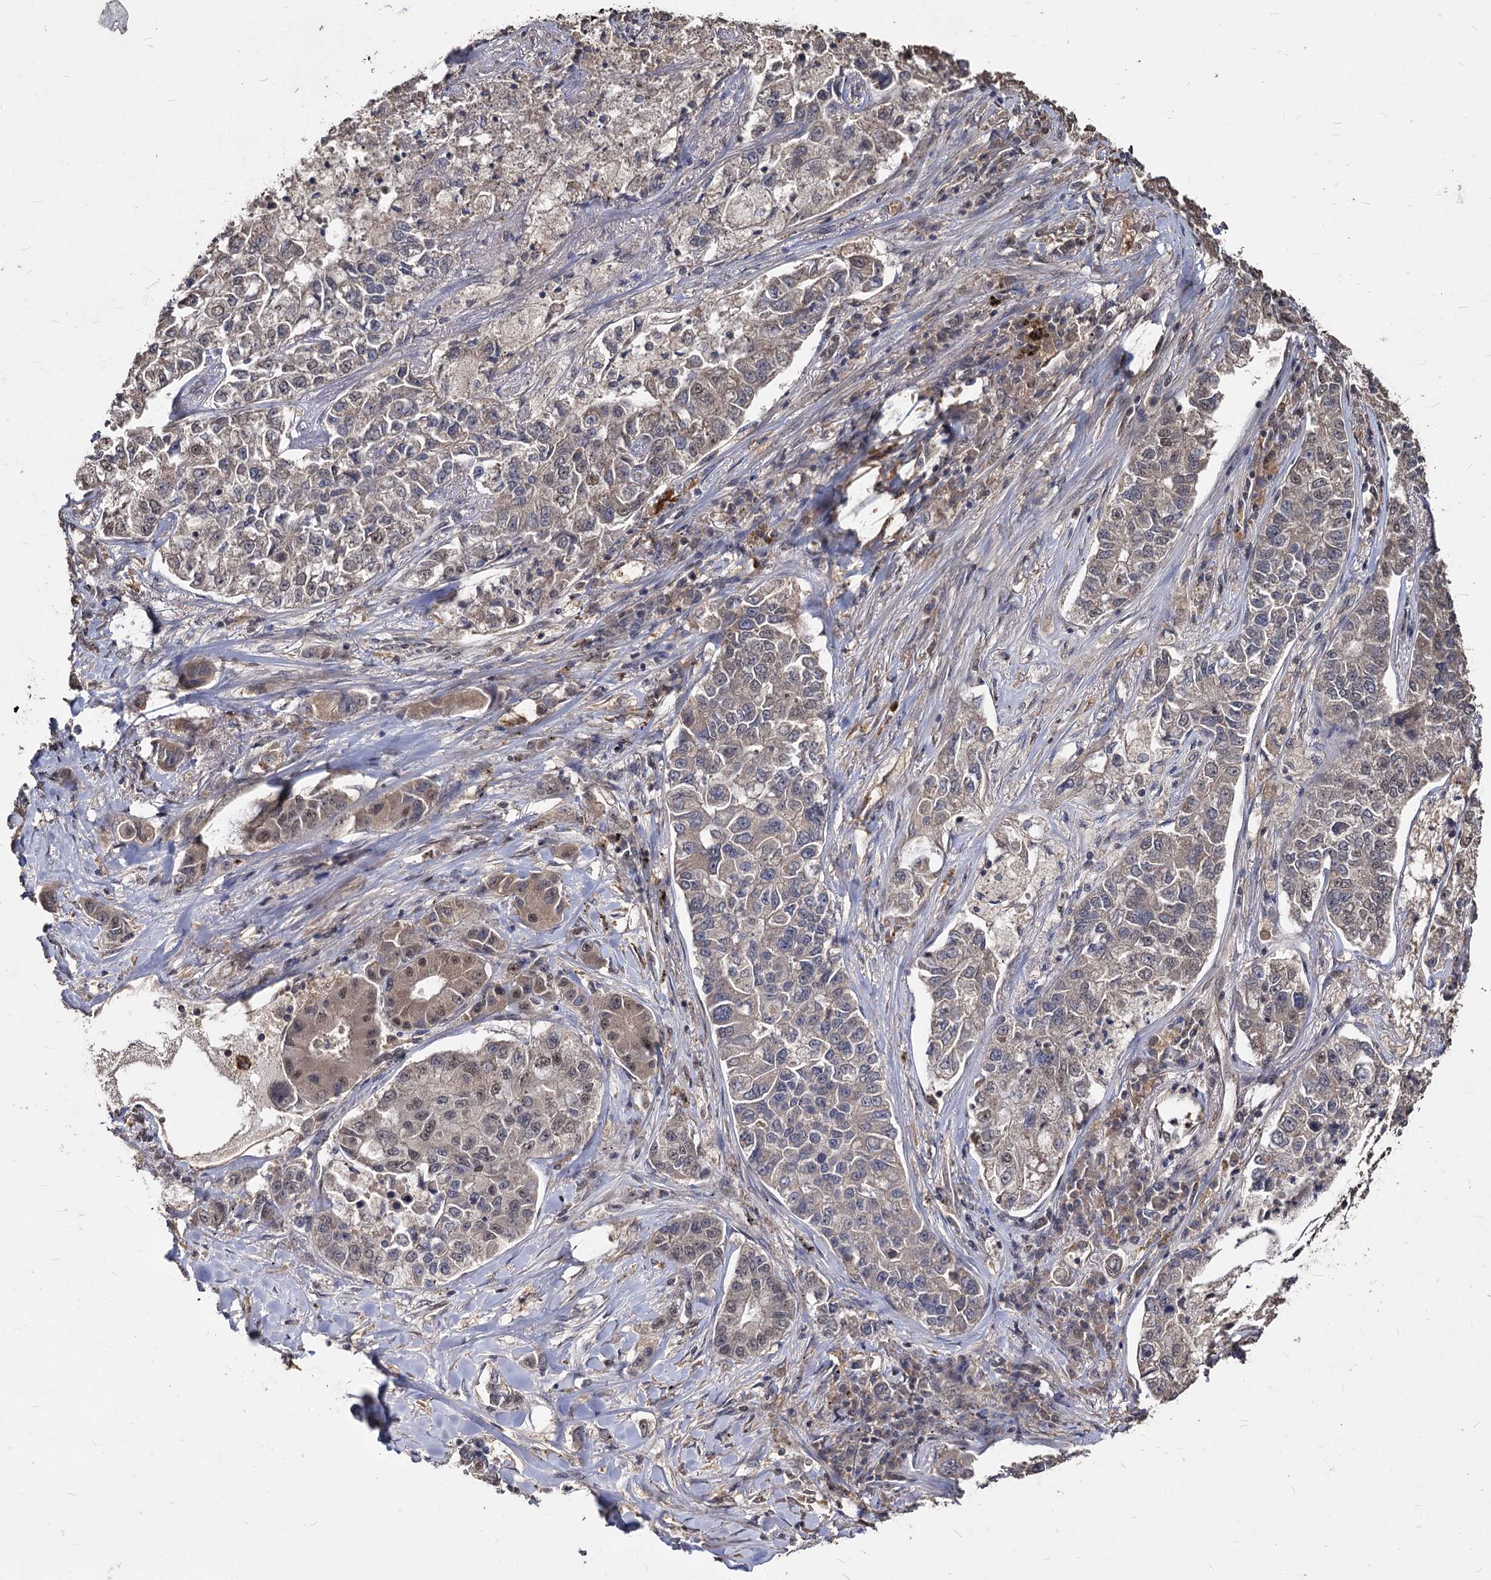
{"staining": {"intensity": "weak", "quantity": "<25%", "location": "cytoplasmic/membranous,nuclear"}, "tissue": "lung cancer", "cell_type": "Tumor cells", "image_type": "cancer", "snomed": [{"axis": "morphology", "description": "Adenocarcinoma, NOS"}, {"axis": "topography", "description": "Lung"}], "caption": "IHC of lung adenocarcinoma displays no positivity in tumor cells.", "gene": "VPS51", "patient": {"sex": "male", "age": 49}}